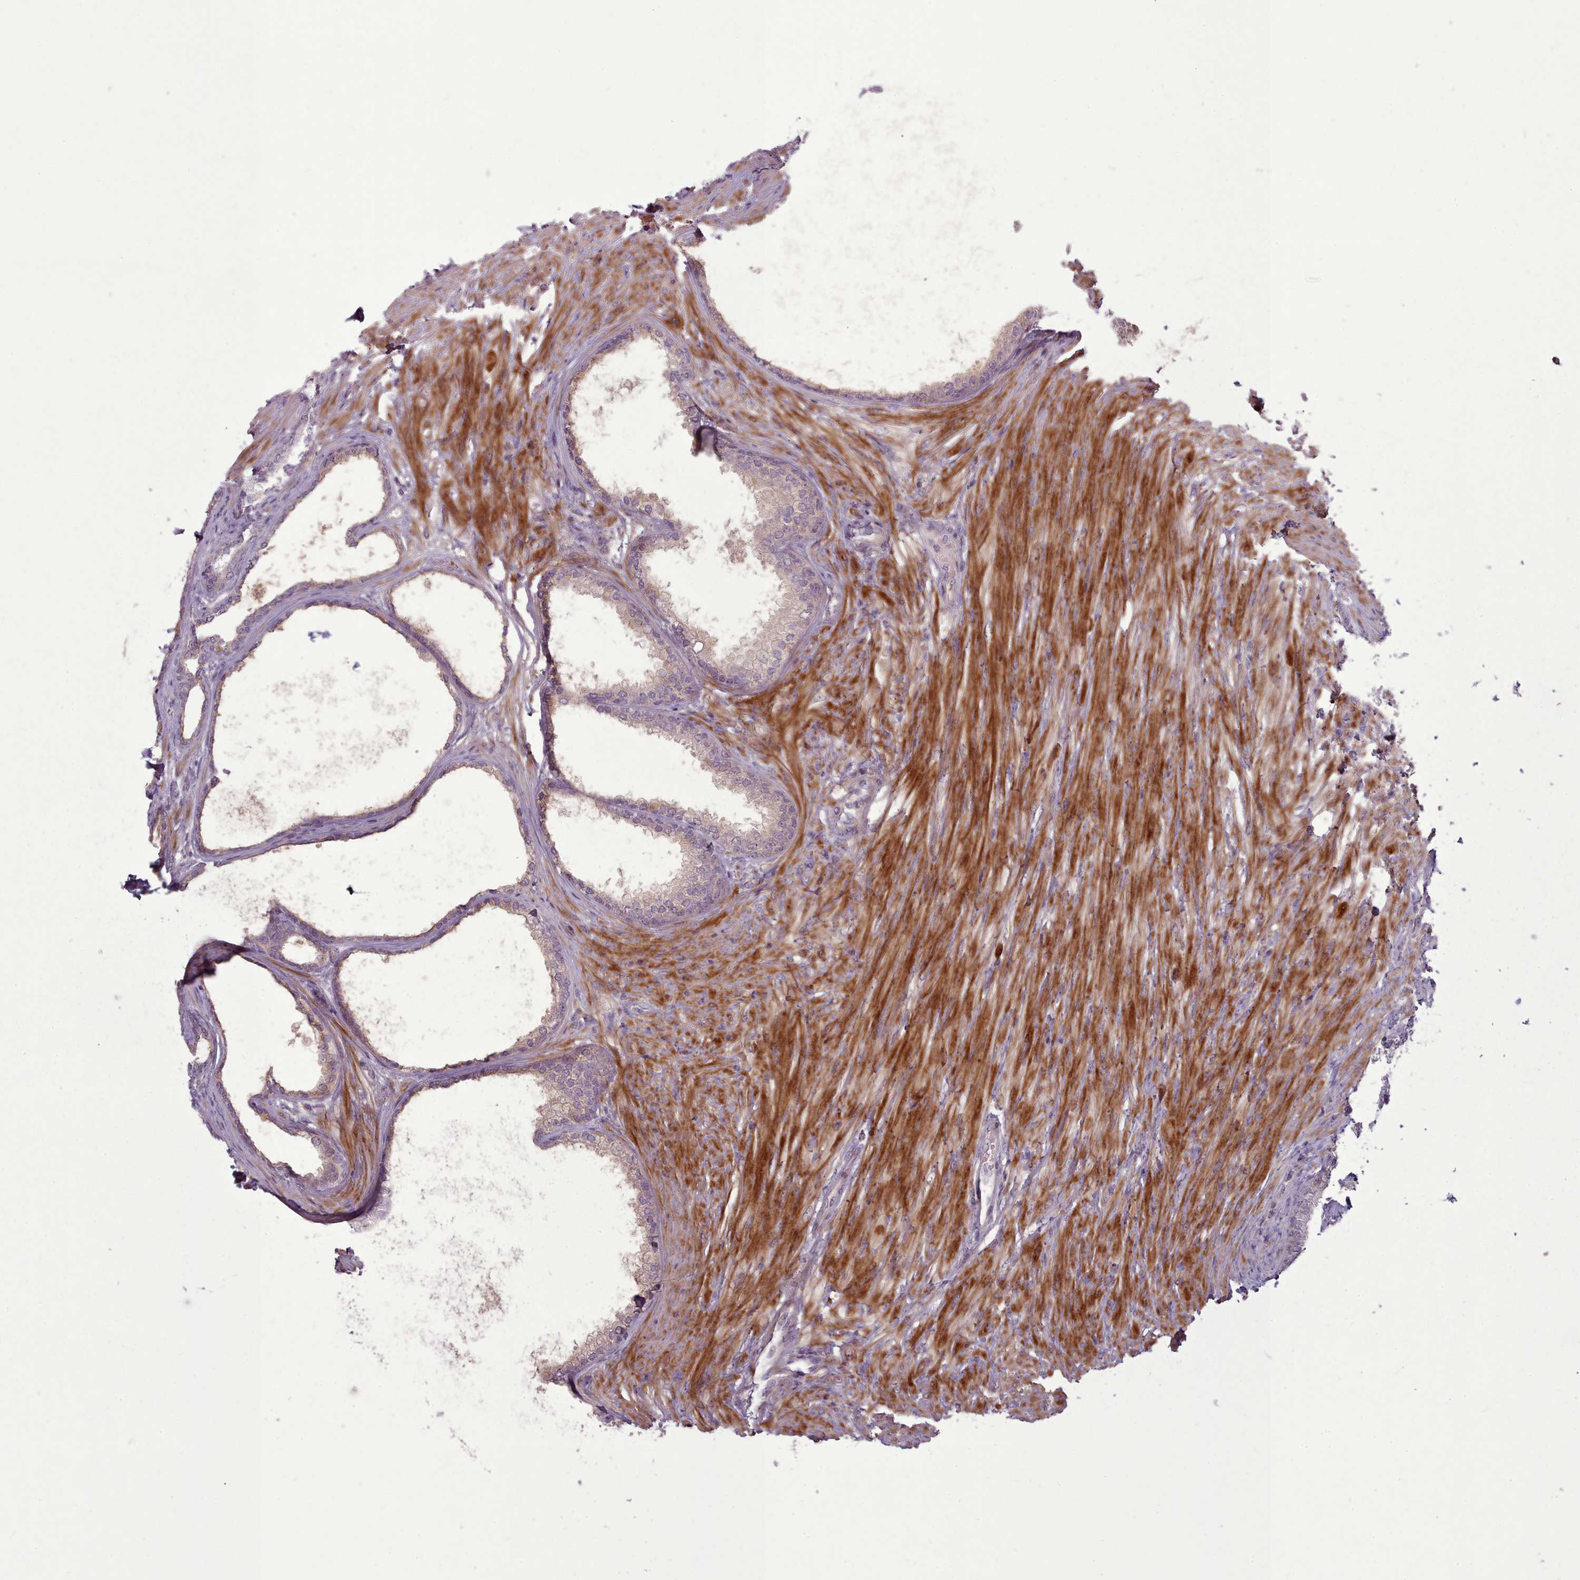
{"staining": {"intensity": "negative", "quantity": "none", "location": "none"}, "tissue": "prostate", "cell_type": "Glandular cells", "image_type": "normal", "snomed": [{"axis": "morphology", "description": "Normal tissue, NOS"}, {"axis": "topography", "description": "Prostate"}], "caption": "Glandular cells show no significant protein staining in normal prostate.", "gene": "LEFTY1", "patient": {"sex": "male", "age": 76}}